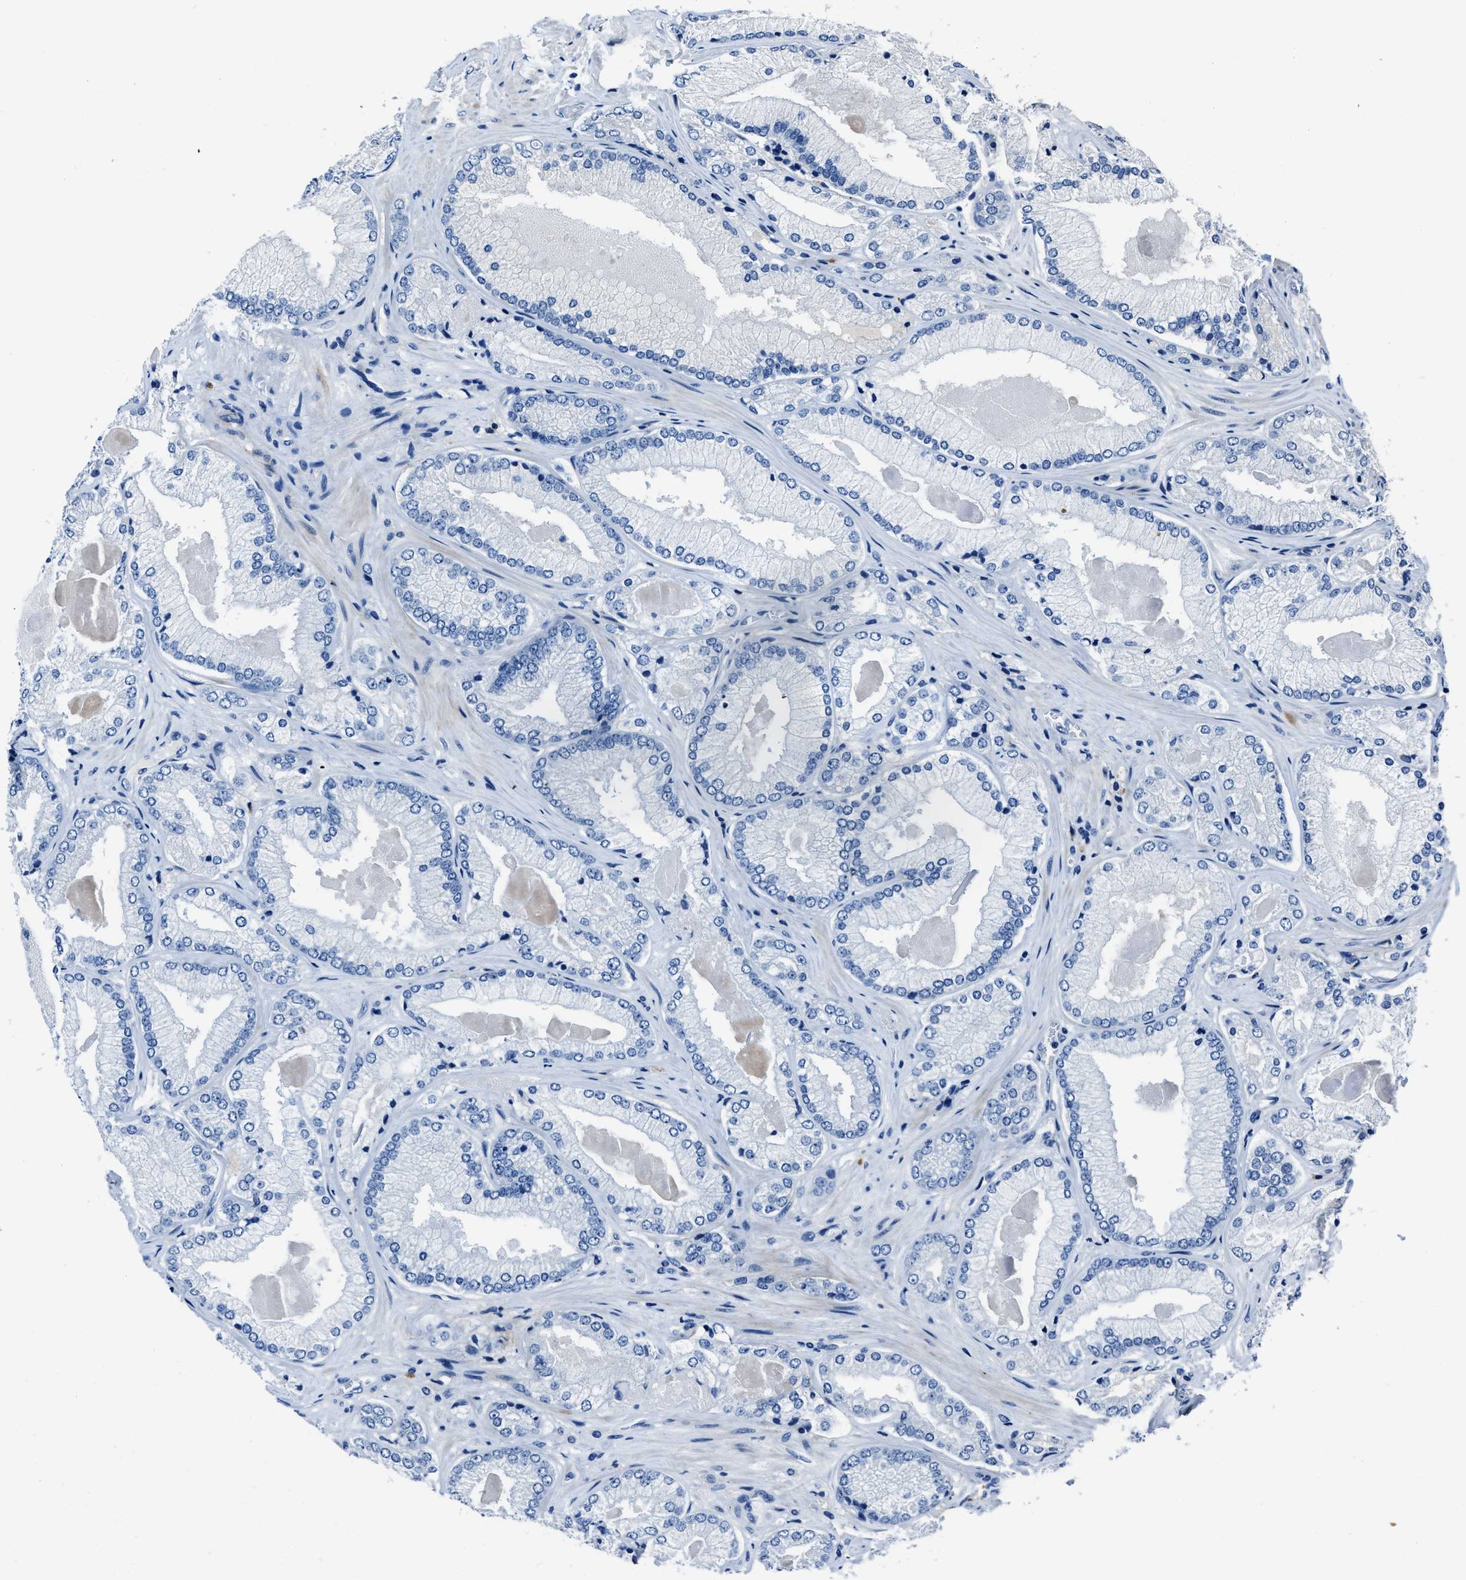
{"staining": {"intensity": "negative", "quantity": "none", "location": "none"}, "tissue": "prostate cancer", "cell_type": "Tumor cells", "image_type": "cancer", "snomed": [{"axis": "morphology", "description": "Adenocarcinoma, Low grade"}, {"axis": "topography", "description": "Prostate"}], "caption": "This is a micrograph of immunohistochemistry (IHC) staining of prostate adenocarcinoma (low-grade), which shows no staining in tumor cells. (Brightfield microscopy of DAB immunohistochemistry (IHC) at high magnification).", "gene": "FGL2", "patient": {"sex": "male", "age": 65}}